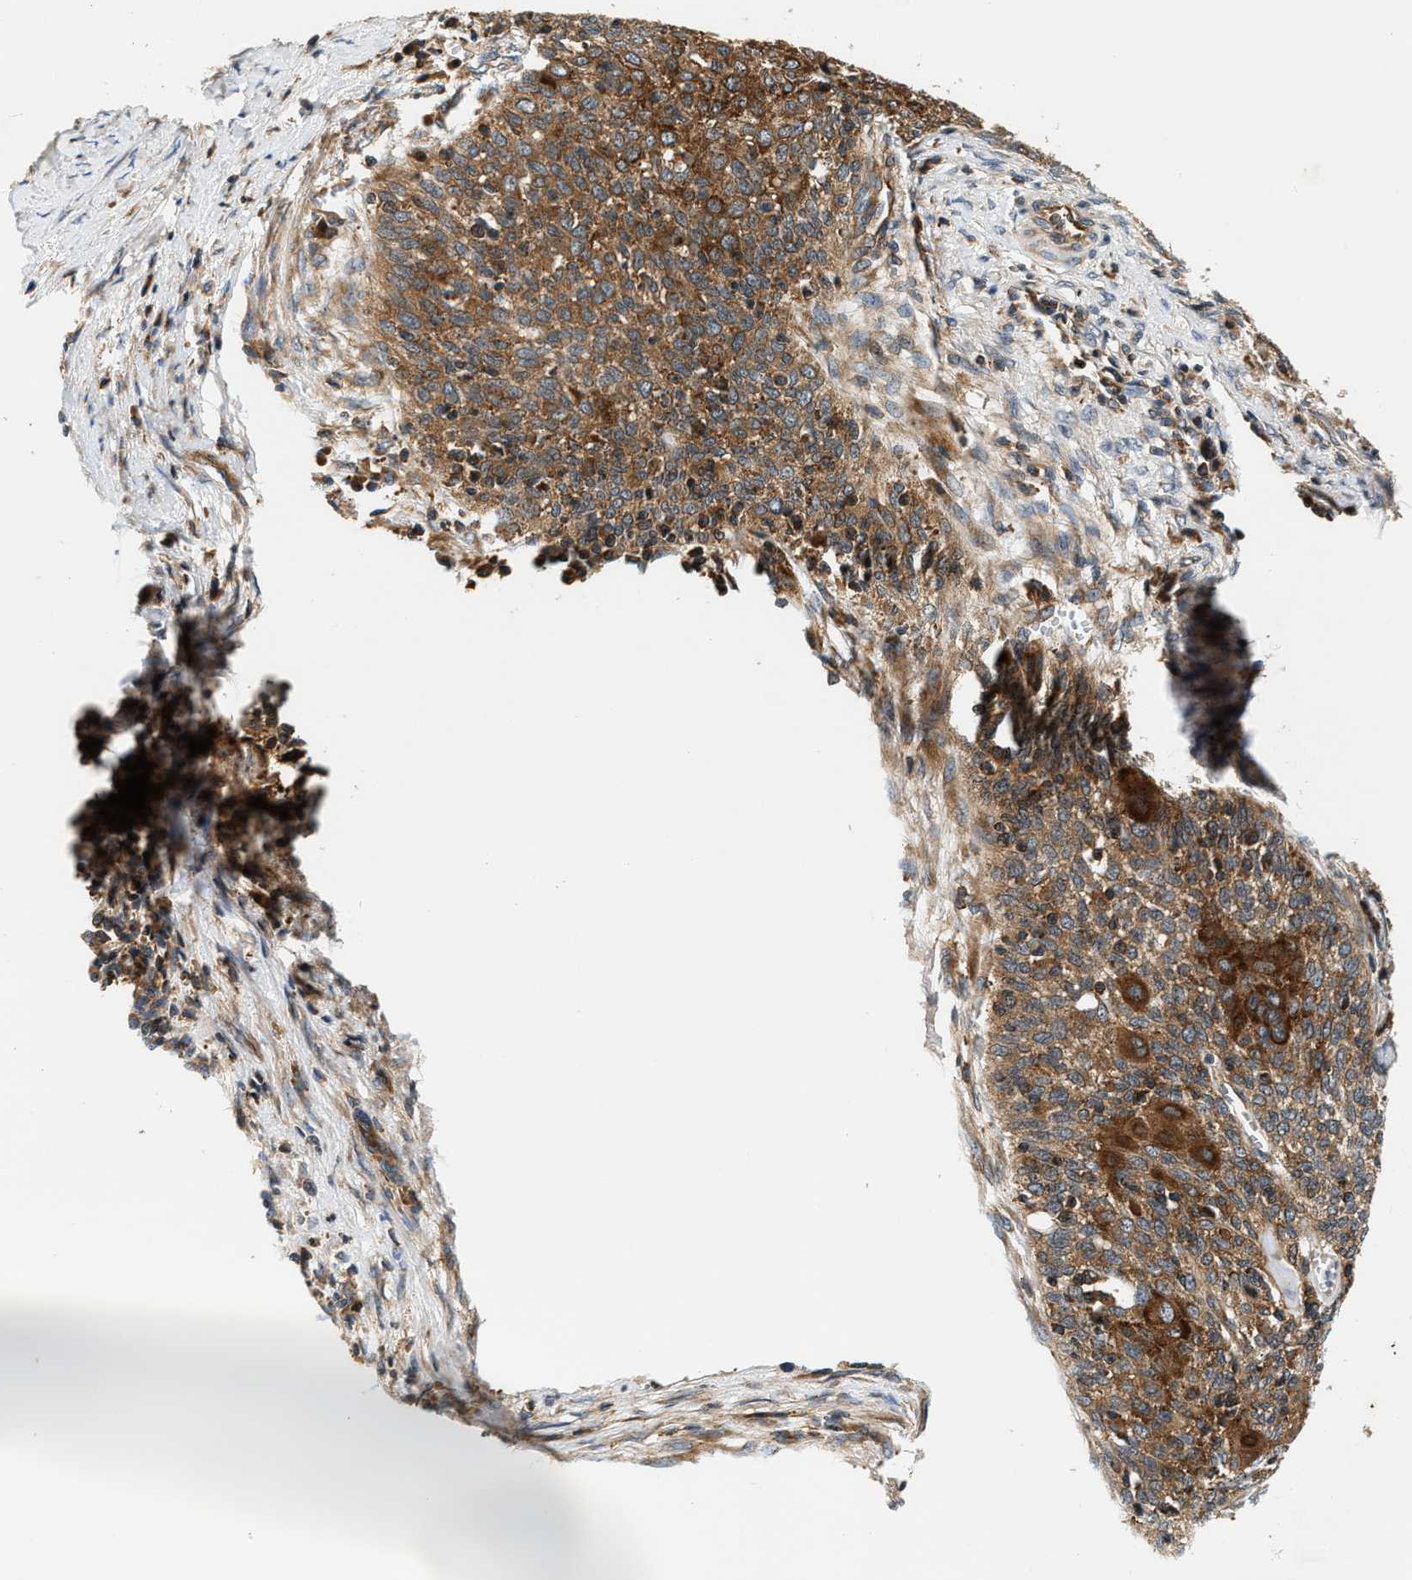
{"staining": {"intensity": "strong", "quantity": ">75%", "location": "cytoplasmic/membranous"}, "tissue": "cervical cancer", "cell_type": "Tumor cells", "image_type": "cancer", "snomed": [{"axis": "morphology", "description": "Squamous cell carcinoma, NOS"}, {"axis": "topography", "description": "Cervix"}], "caption": "Immunohistochemistry staining of cervical cancer (squamous cell carcinoma), which reveals high levels of strong cytoplasmic/membranous staining in about >75% of tumor cells indicating strong cytoplasmic/membranous protein staining. The staining was performed using DAB (brown) for protein detection and nuclei were counterstained in hematoxylin (blue).", "gene": "SAMD9", "patient": {"sex": "female", "age": 39}}